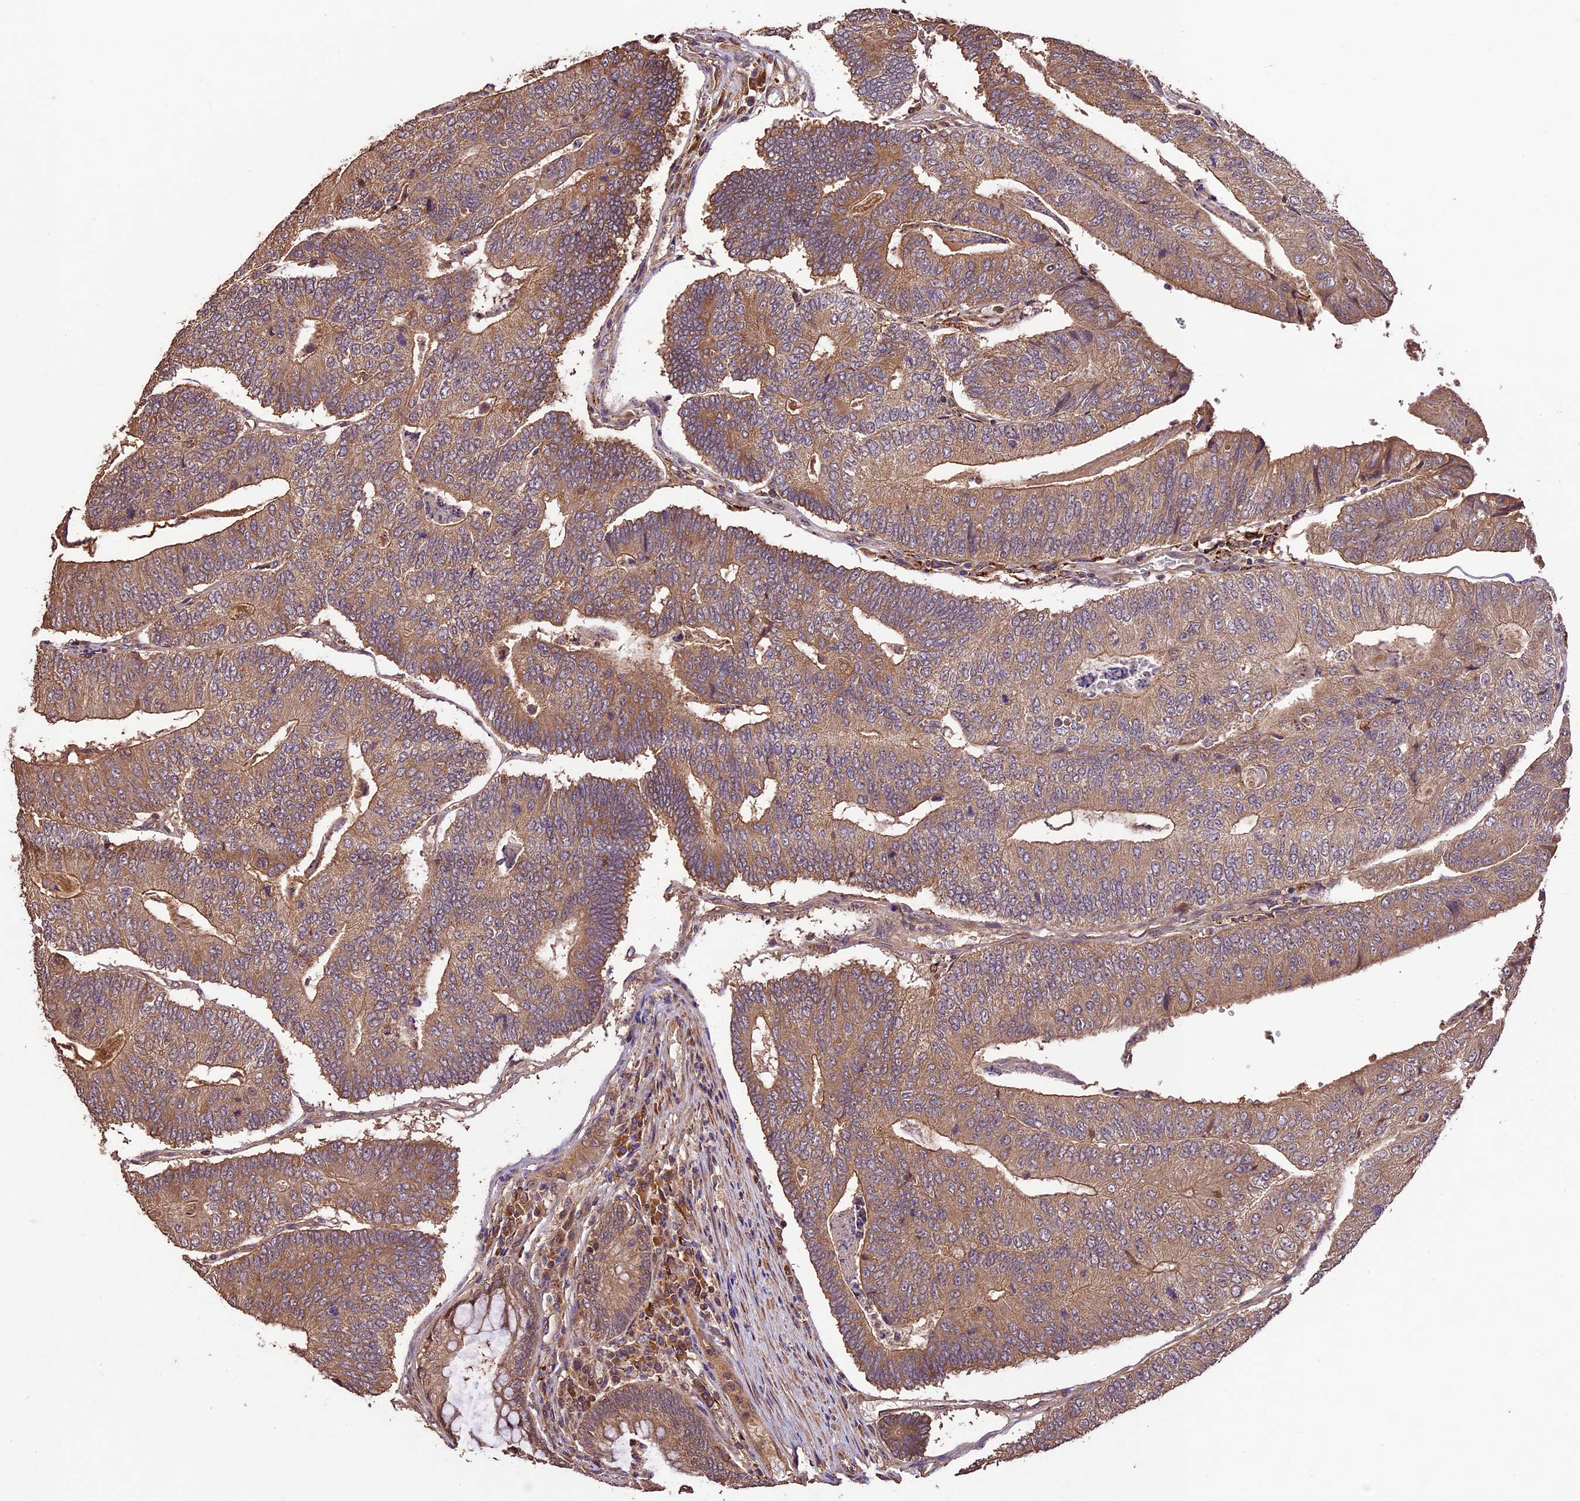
{"staining": {"intensity": "moderate", "quantity": ">75%", "location": "cytoplasmic/membranous"}, "tissue": "colorectal cancer", "cell_type": "Tumor cells", "image_type": "cancer", "snomed": [{"axis": "morphology", "description": "Adenocarcinoma, NOS"}, {"axis": "topography", "description": "Colon"}], "caption": "Protein expression analysis of adenocarcinoma (colorectal) reveals moderate cytoplasmic/membranous positivity in approximately >75% of tumor cells. (DAB IHC, brown staining for protein, blue staining for nuclei).", "gene": "CRLF1", "patient": {"sex": "female", "age": 67}}